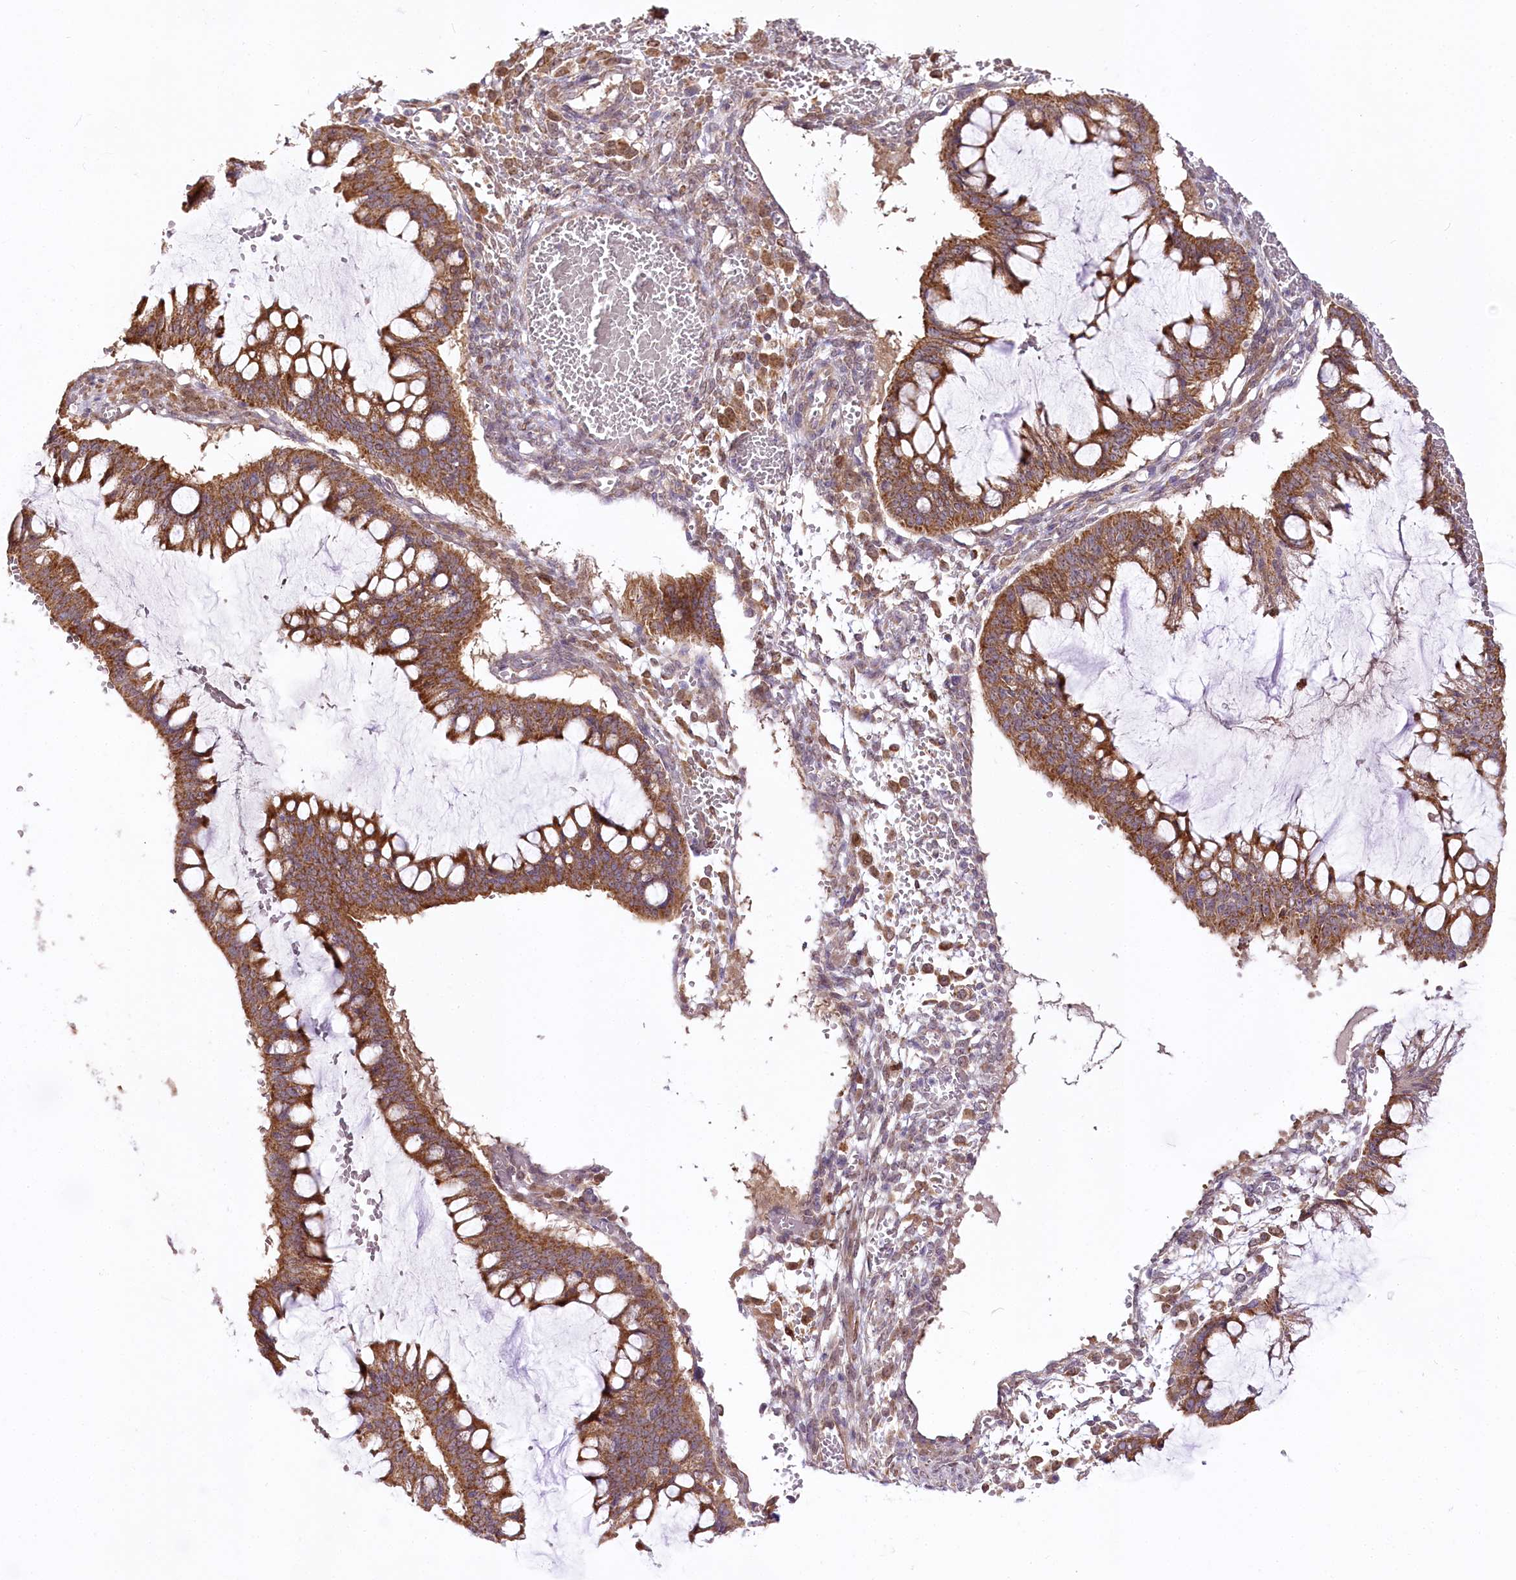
{"staining": {"intensity": "moderate", "quantity": ">75%", "location": "cytoplasmic/membranous"}, "tissue": "ovarian cancer", "cell_type": "Tumor cells", "image_type": "cancer", "snomed": [{"axis": "morphology", "description": "Cystadenocarcinoma, mucinous, NOS"}, {"axis": "topography", "description": "Ovary"}], "caption": "This photomicrograph demonstrates immunohistochemistry (IHC) staining of human ovarian cancer (mucinous cystadenocarcinoma), with medium moderate cytoplasmic/membranous staining in approximately >75% of tumor cells.", "gene": "ZNF226", "patient": {"sex": "female", "age": 73}}